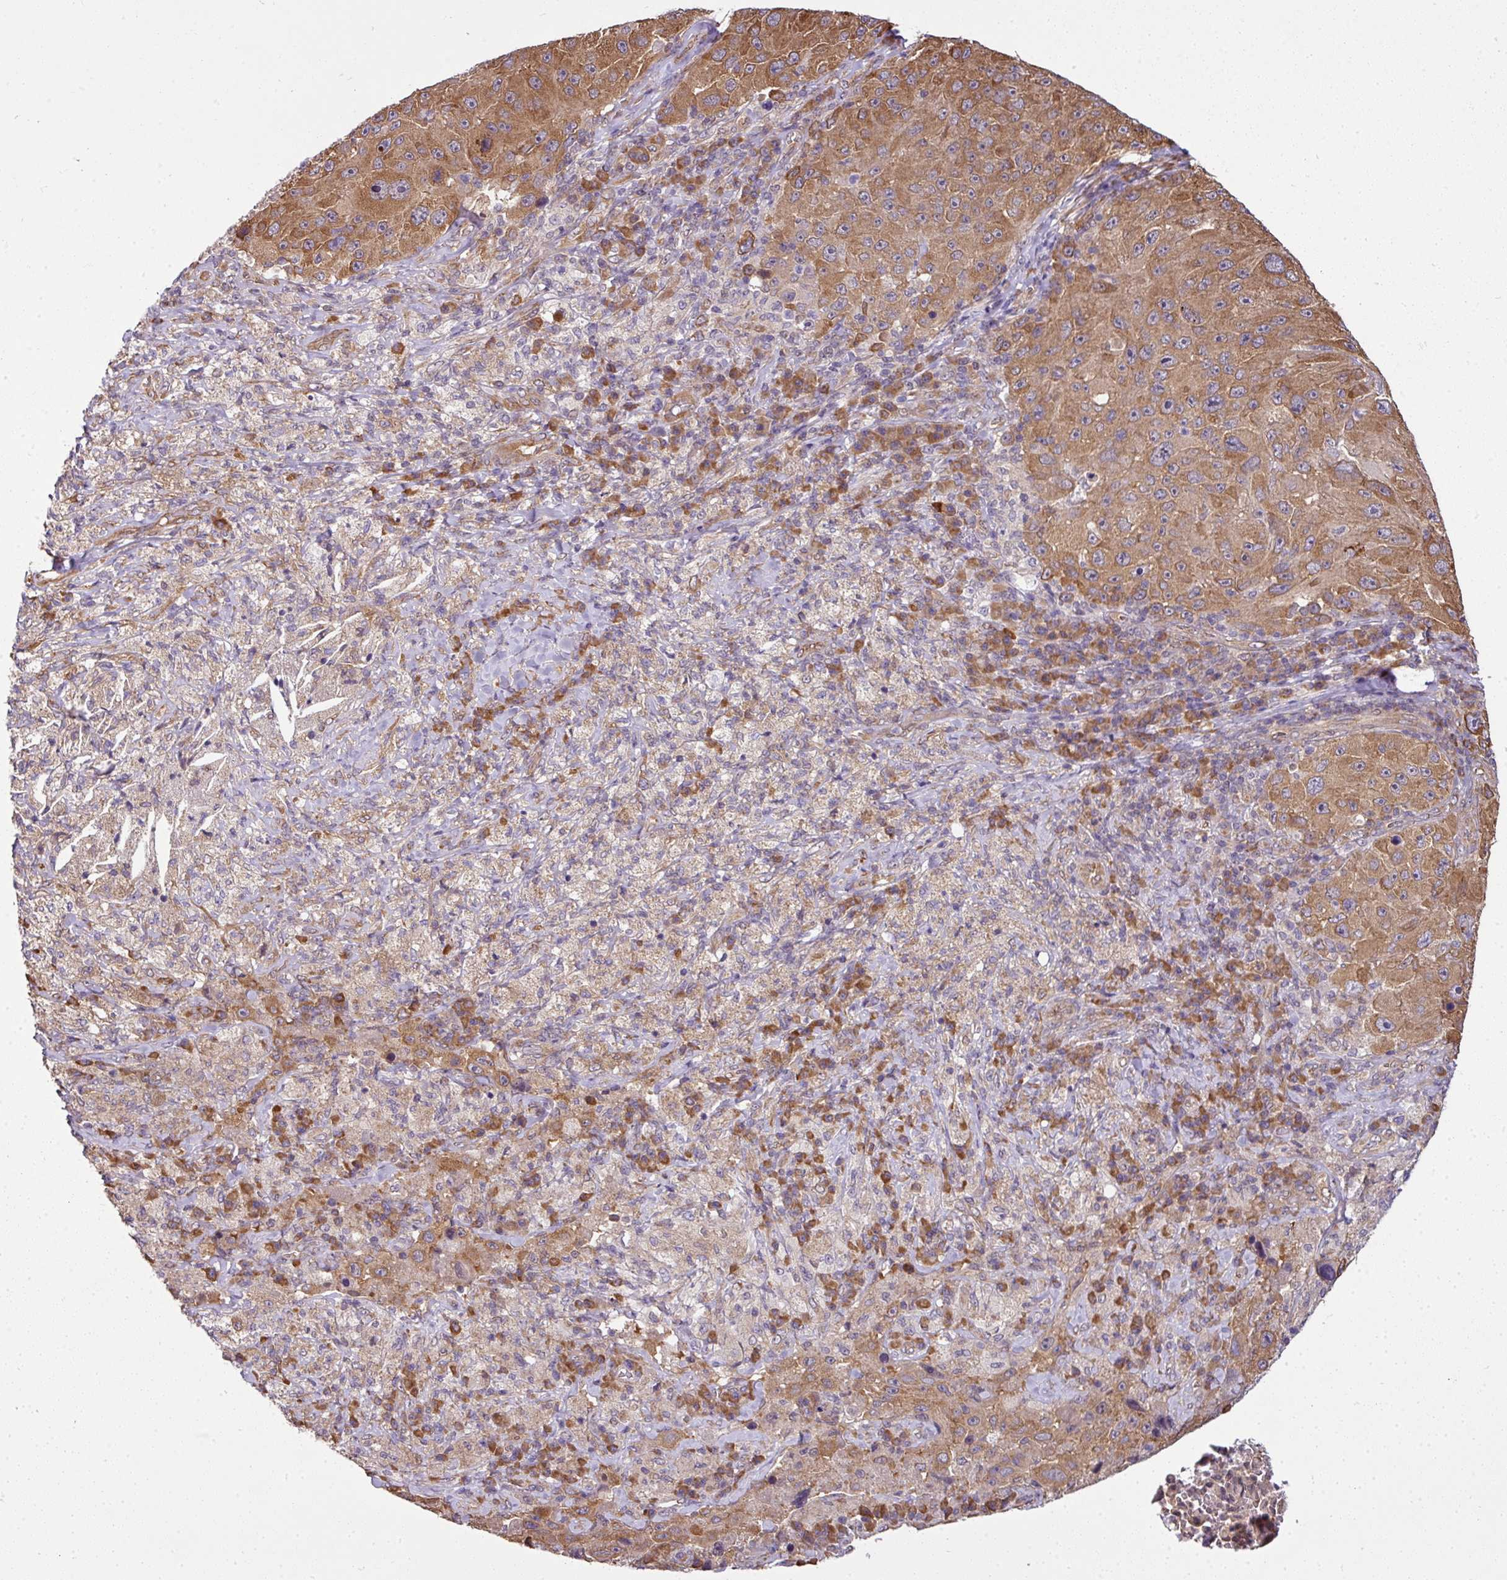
{"staining": {"intensity": "moderate", "quantity": ">75%", "location": "cytoplasmic/membranous"}, "tissue": "melanoma", "cell_type": "Tumor cells", "image_type": "cancer", "snomed": [{"axis": "morphology", "description": "Malignant melanoma, Metastatic site"}, {"axis": "topography", "description": "Lymph node"}], "caption": "DAB (3,3'-diaminobenzidine) immunohistochemical staining of melanoma reveals moderate cytoplasmic/membranous protein positivity in about >75% of tumor cells.", "gene": "RBM4B", "patient": {"sex": "male", "age": 62}}